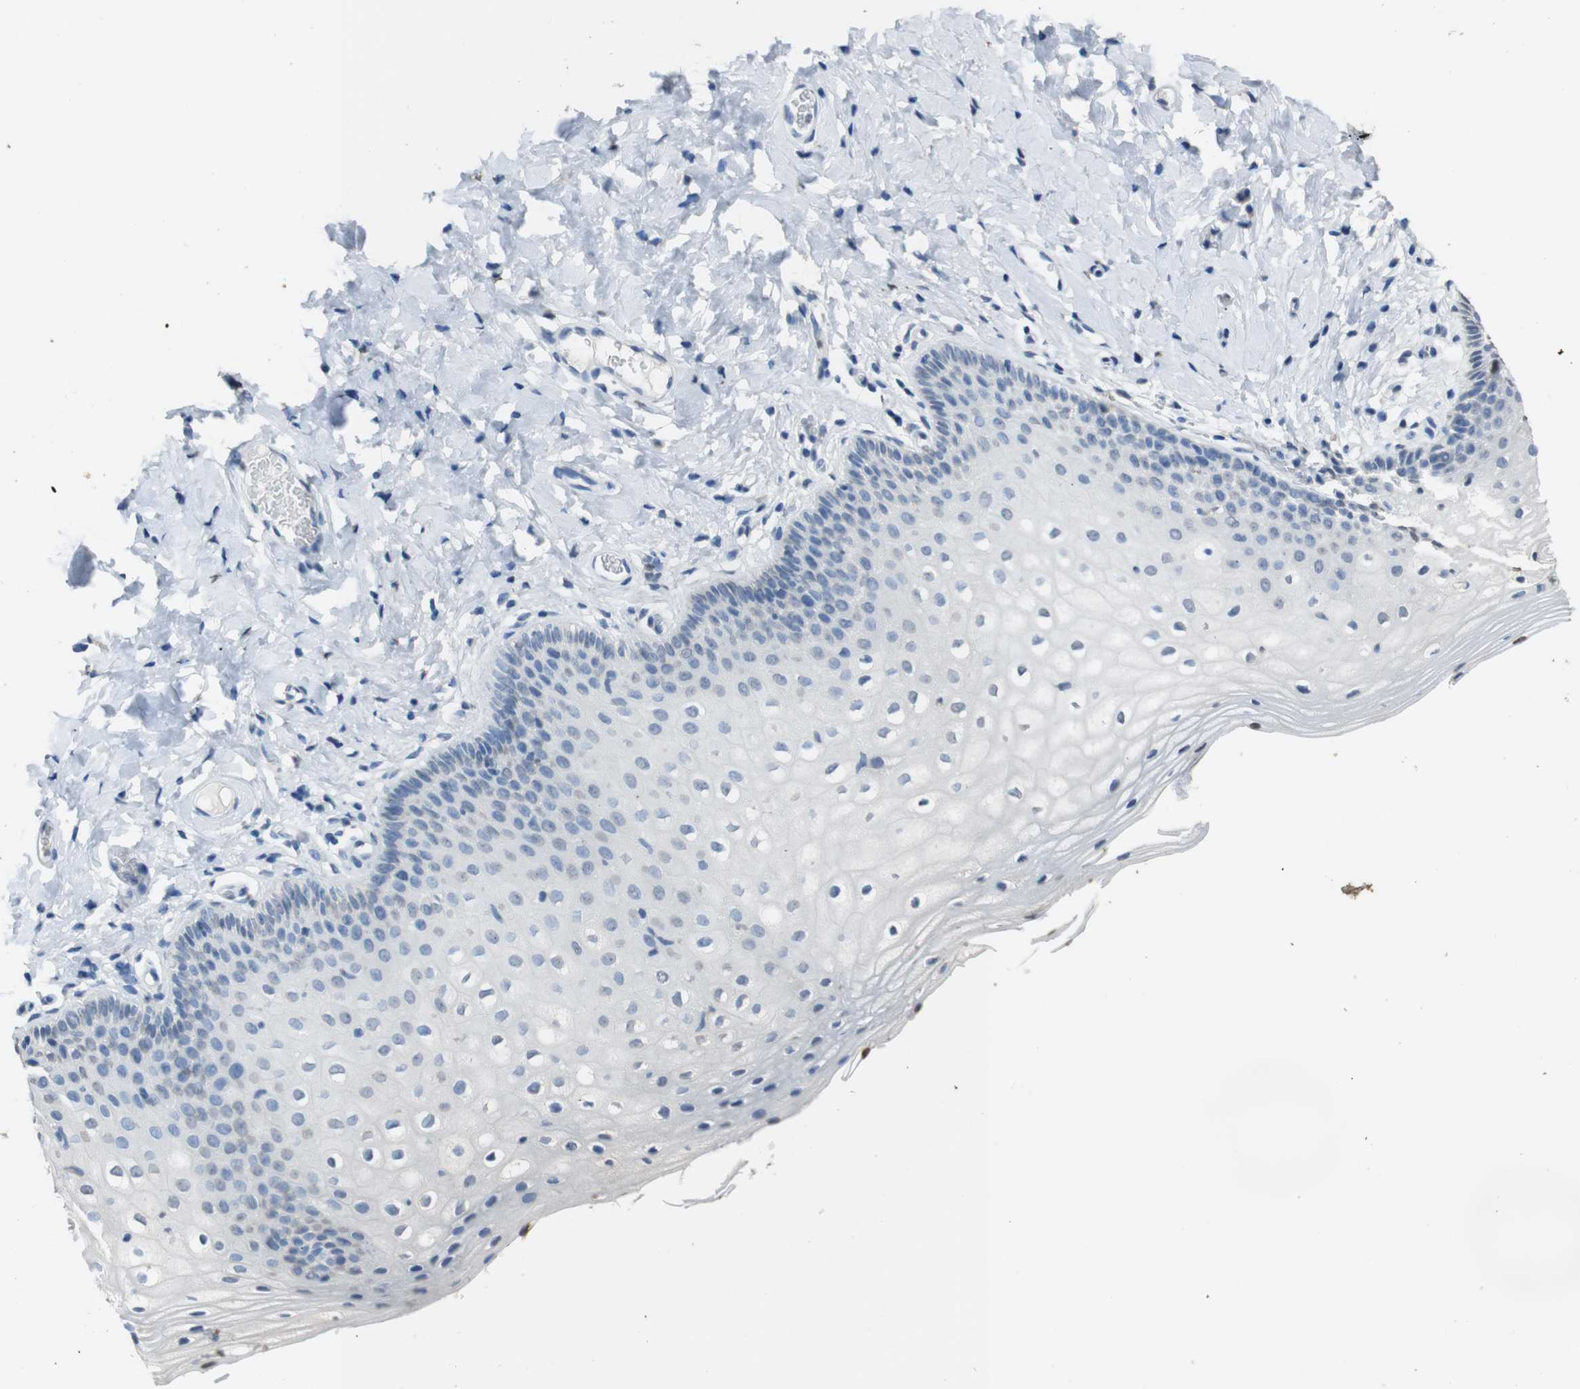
{"staining": {"intensity": "negative", "quantity": "none", "location": "none"}, "tissue": "vagina", "cell_type": "Squamous epithelial cells", "image_type": "normal", "snomed": [{"axis": "morphology", "description": "Normal tissue, NOS"}, {"axis": "topography", "description": "Vagina"}], "caption": "An immunohistochemistry histopathology image of unremarkable vagina is shown. There is no staining in squamous epithelial cells of vagina. (IHC, brightfield microscopy, high magnification).", "gene": "STBD1", "patient": {"sex": "female", "age": 55}}